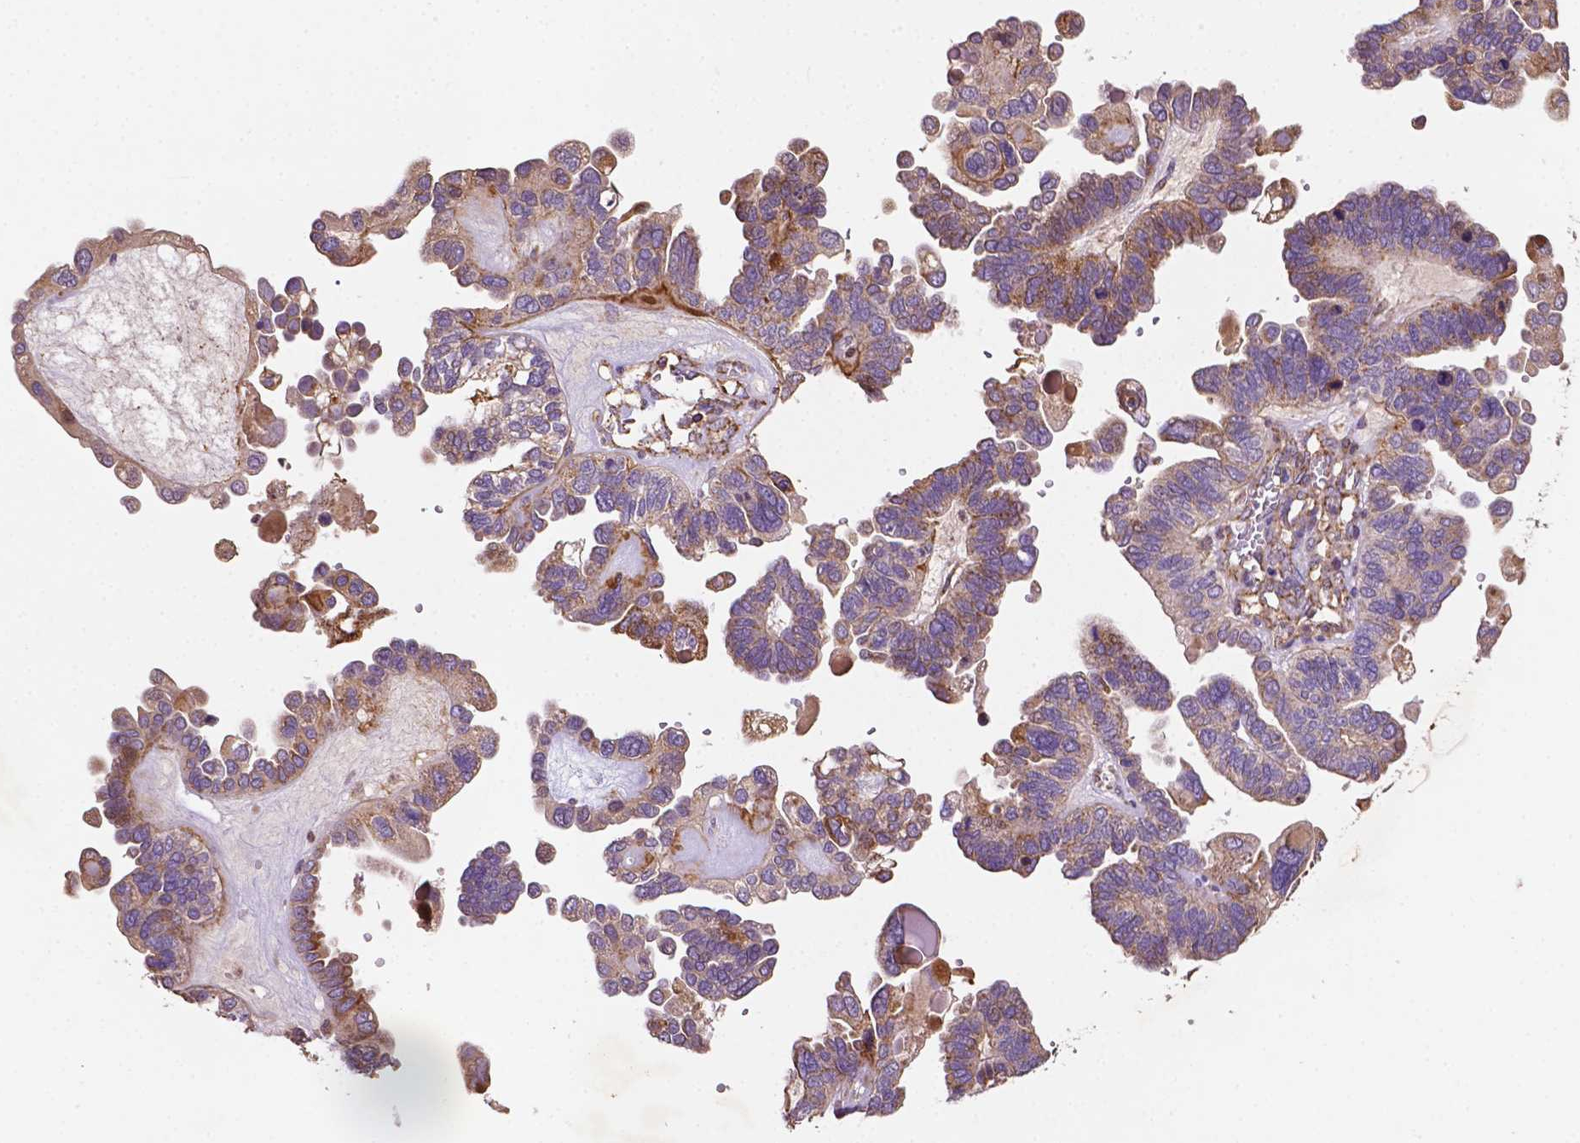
{"staining": {"intensity": "weak", "quantity": "25%-75%", "location": "cytoplasmic/membranous"}, "tissue": "ovarian cancer", "cell_type": "Tumor cells", "image_type": "cancer", "snomed": [{"axis": "morphology", "description": "Cystadenocarcinoma, serous, NOS"}, {"axis": "topography", "description": "Ovary"}], "caption": "Human ovarian serous cystadenocarcinoma stained for a protein (brown) reveals weak cytoplasmic/membranous positive positivity in approximately 25%-75% of tumor cells.", "gene": "LRR1", "patient": {"sex": "female", "age": 51}}